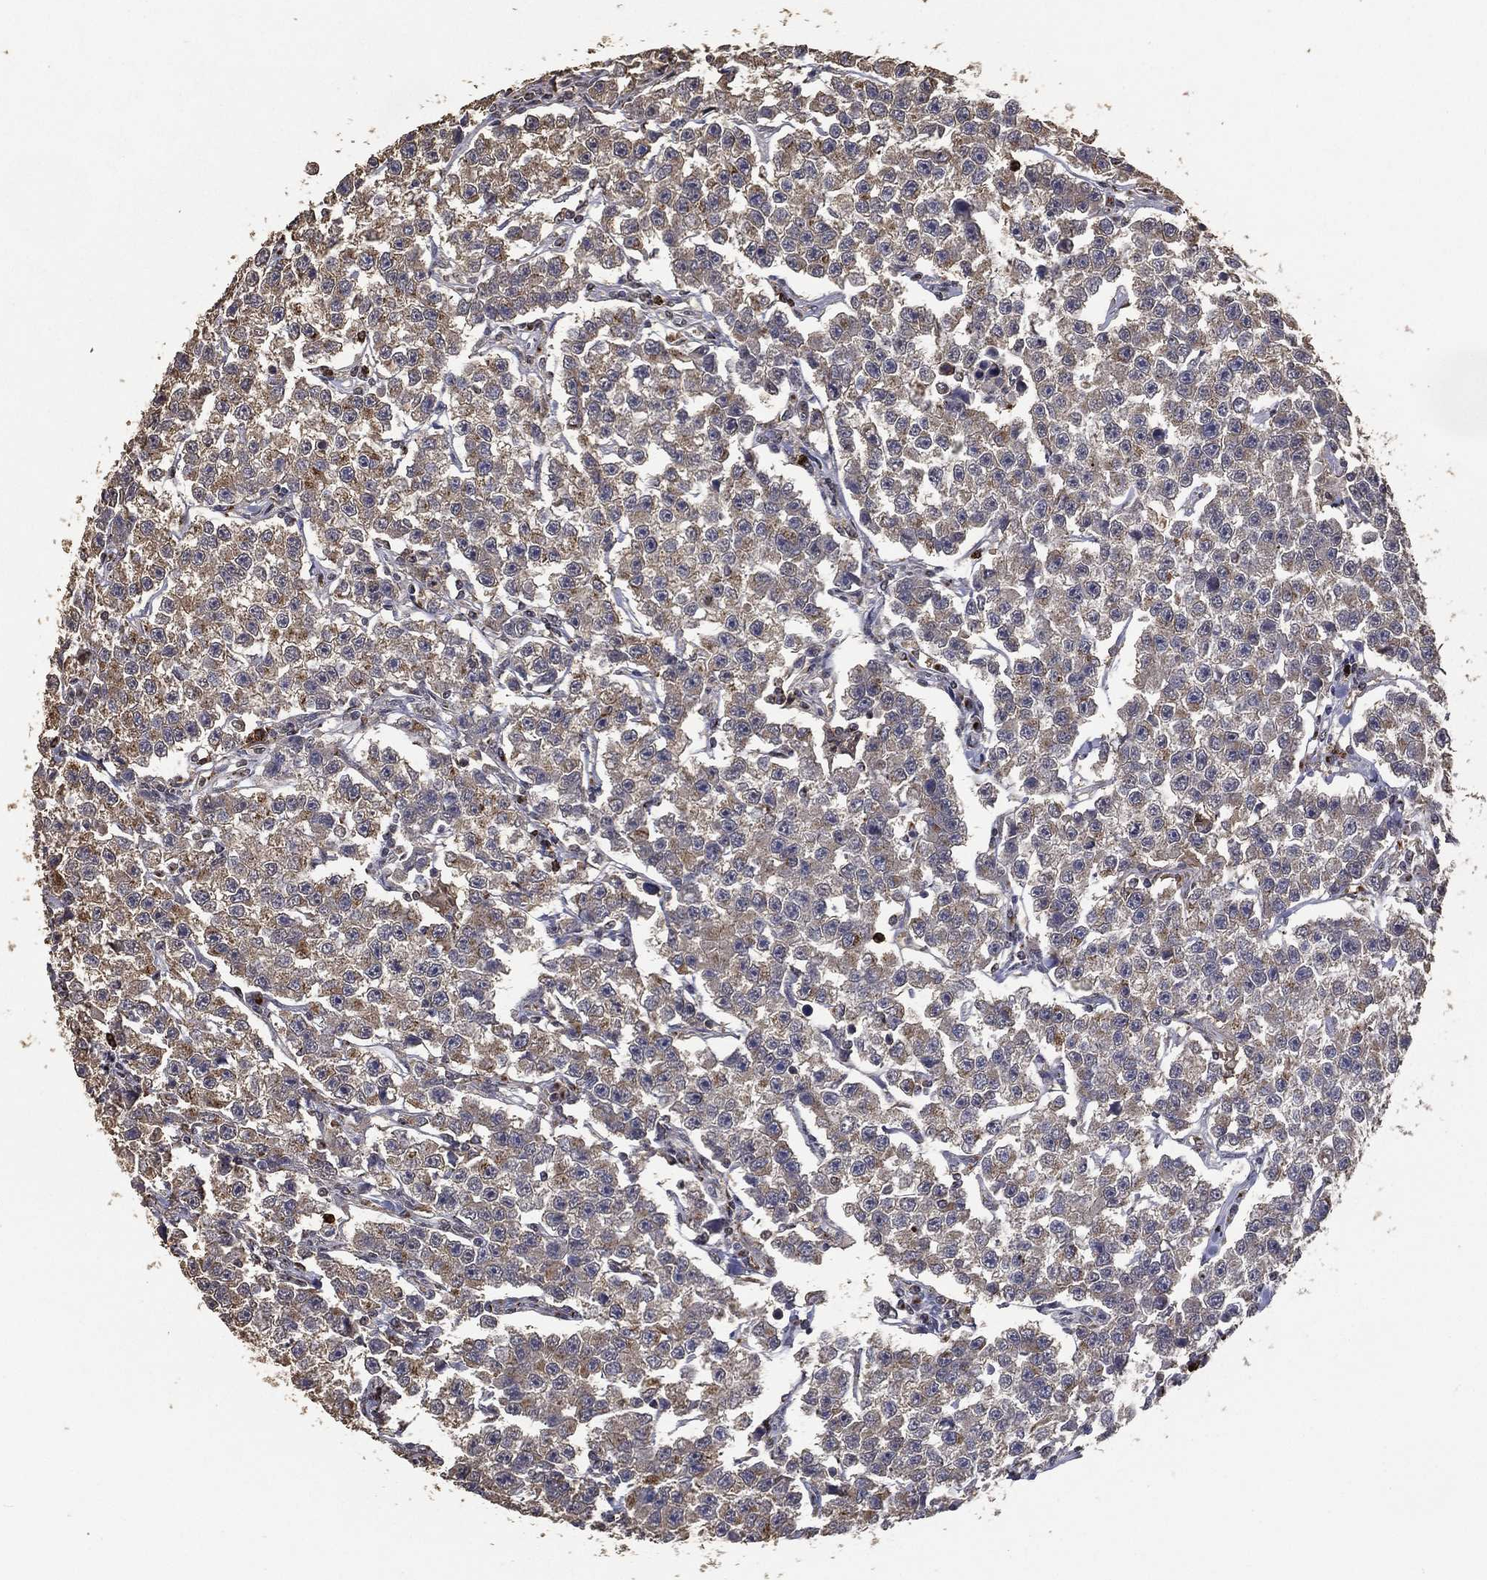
{"staining": {"intensity": "weak", "quantity": ">75%", "location": "cytoplasmic/membranous"}, "tissue": "testis cancer", "cell_type": "Tumor cells", "image_type": "cancer", "snomed": [{"axis": "morphology", "description": "Seminoma, NOS"}, {"axis": "topography", "description": "Testis"}], "caption": "A low amount of weak cytoplasmic/membranous staining is appreciated in approximately >75% of tumor cells in testis cancer (seminoma) tissue.", "gene": "GPR183", "patient": {"sex": "male", "age": 59}}